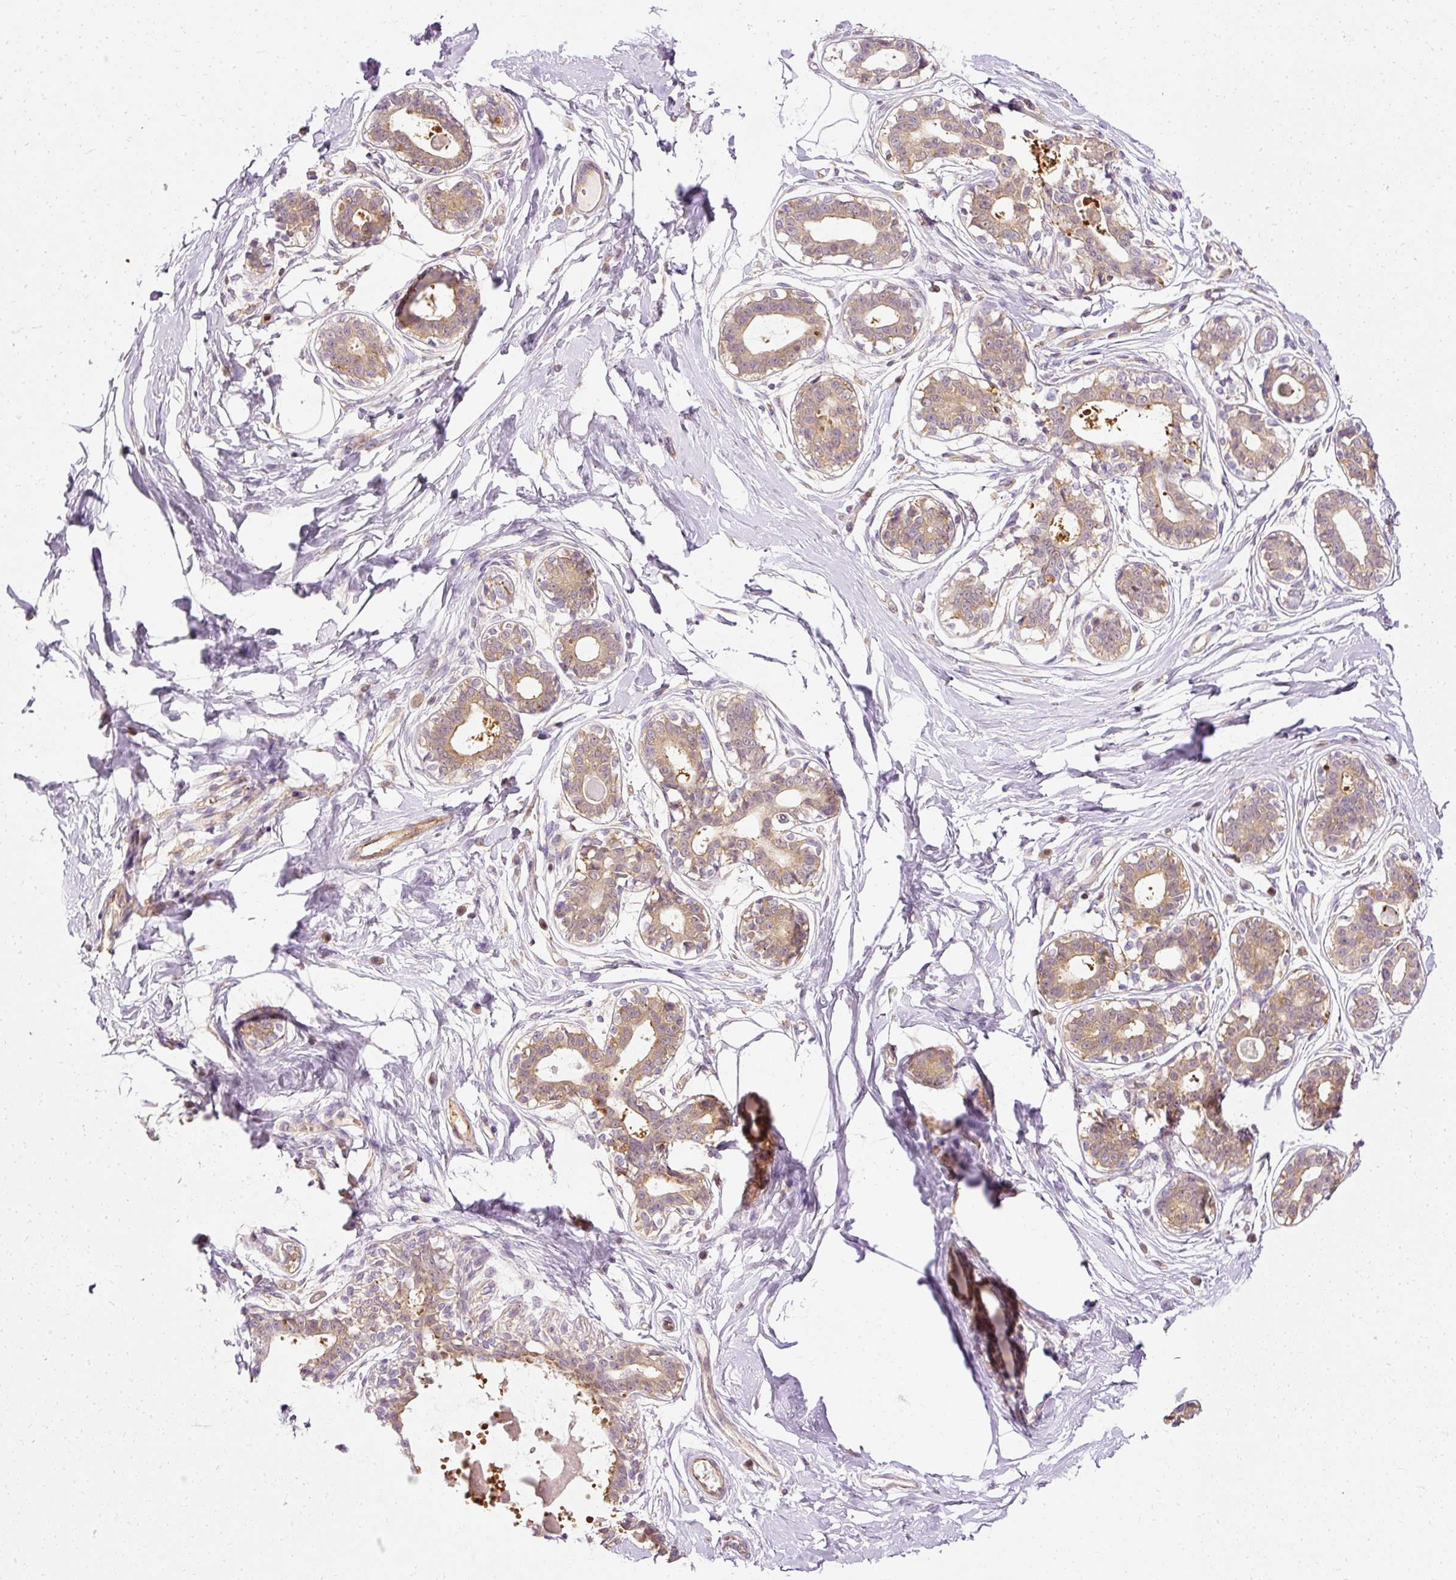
{"staining": {"intensity": "negative", "quantity": "none", "location": "none"}, "tissue": "breast", "cell_type": "Adipocytes", "image_type": "normal", "snomed": [{"axis": "morphology", "description": "Normal tissue, NOS"}, {"axis": "topography", "description": "Breast"}], "caption": "Immunohistochemistry (IHC) micrograph of normal breast stained for a protein (brown), which reveals no expression in adipocytes. Nuclei are stained in blue.", "gene": "ARMH3", "patient": {"sex": "female", "age": 45}}